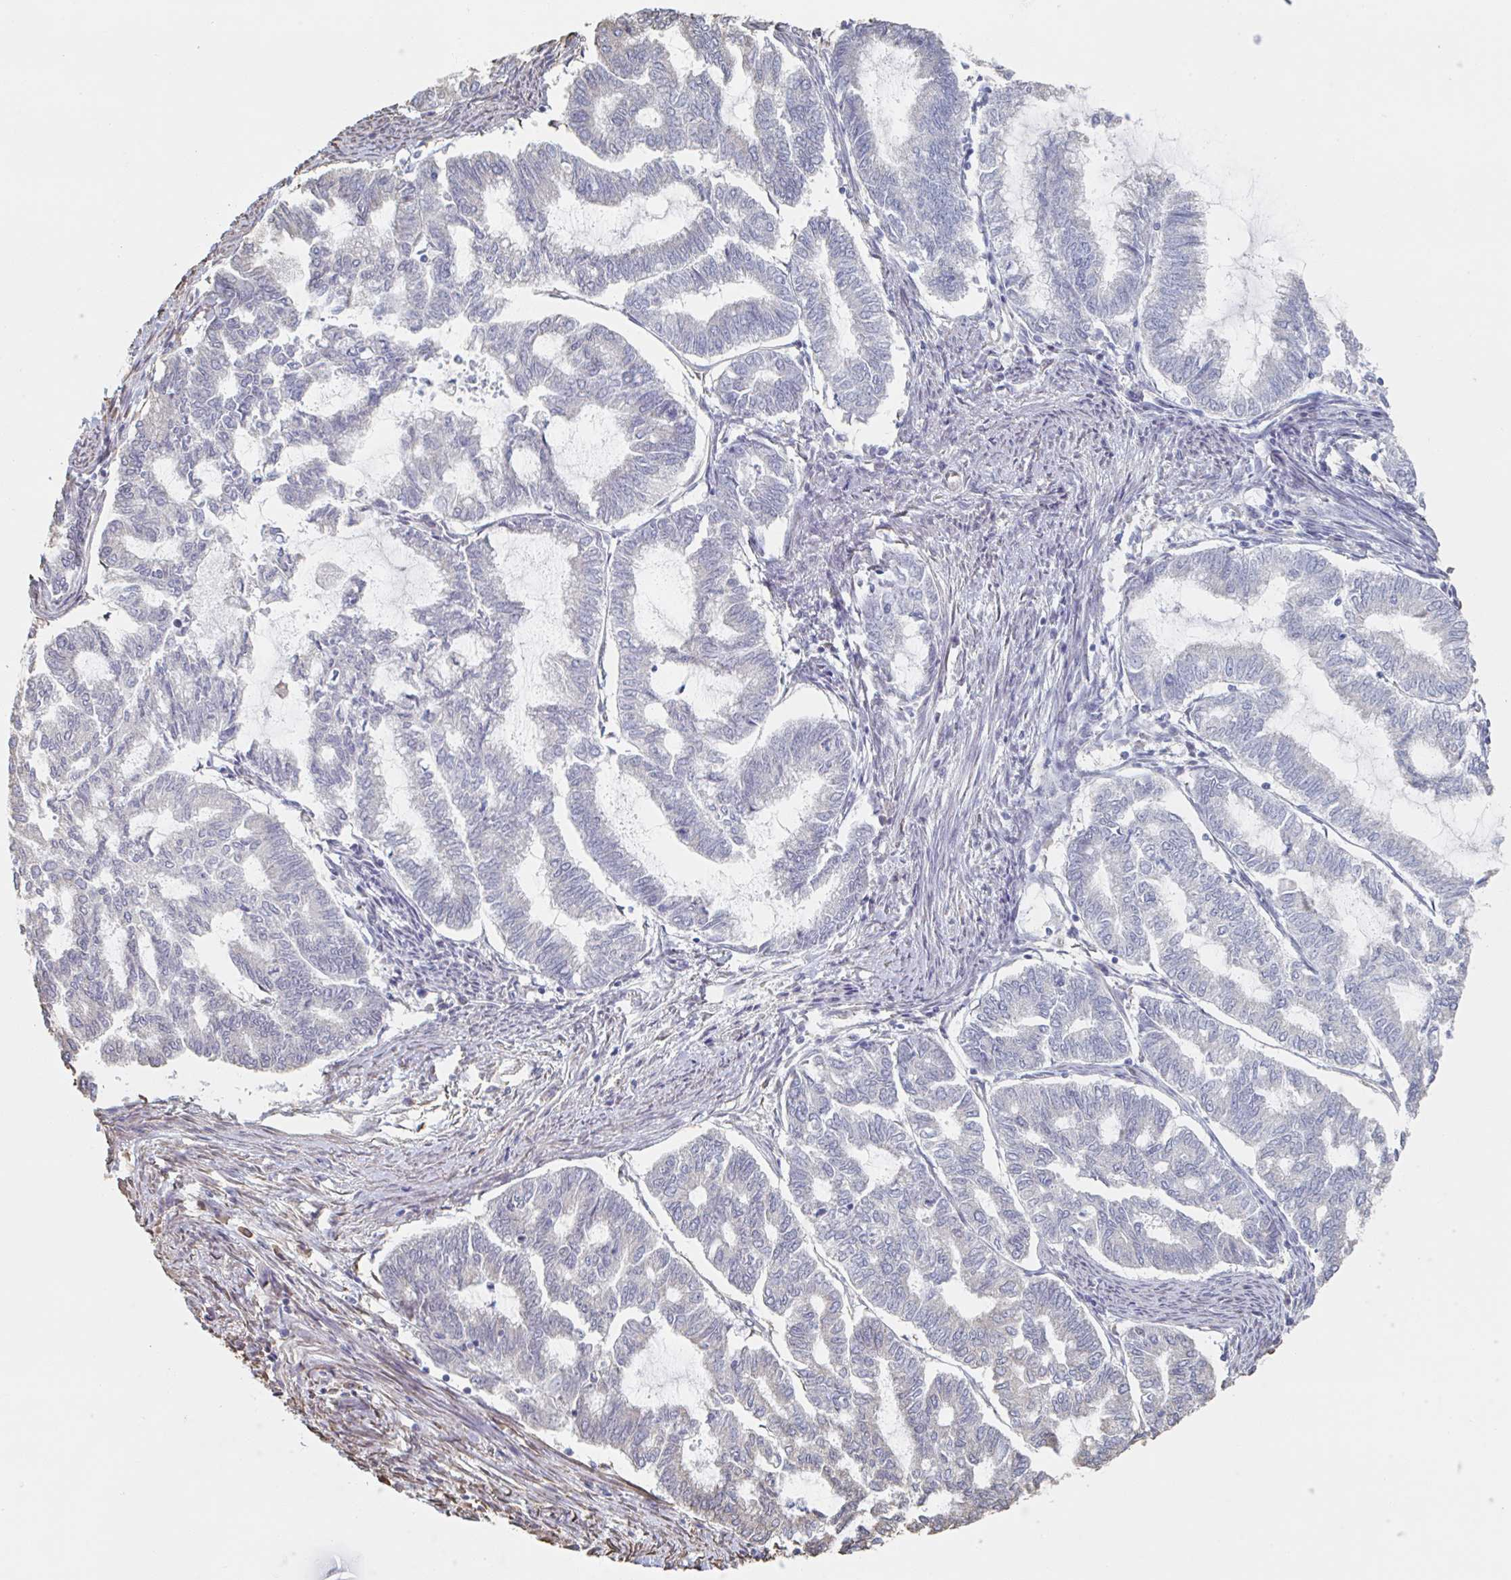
{"staining": {"intensity": "weak", "quantity": "<25%", "location": "cytoplasmic/membranous"}, "tissue": "endometrial cancer", "cell_type": "Tumor cells", "image_type": "cancer", "snomed": [{"axis": "morphology", "description": "Adenocarcinoma, NOS"}, {"axis": "topography", "description": "Endometrium"}], "caption": "This is an immunohistochemistry (IHC) histopathology image of human endometrial cancer. There is no positivity in tumor cells.", "gene": "RAB5IF", "patient": {"sex": "female", "age": 79}}